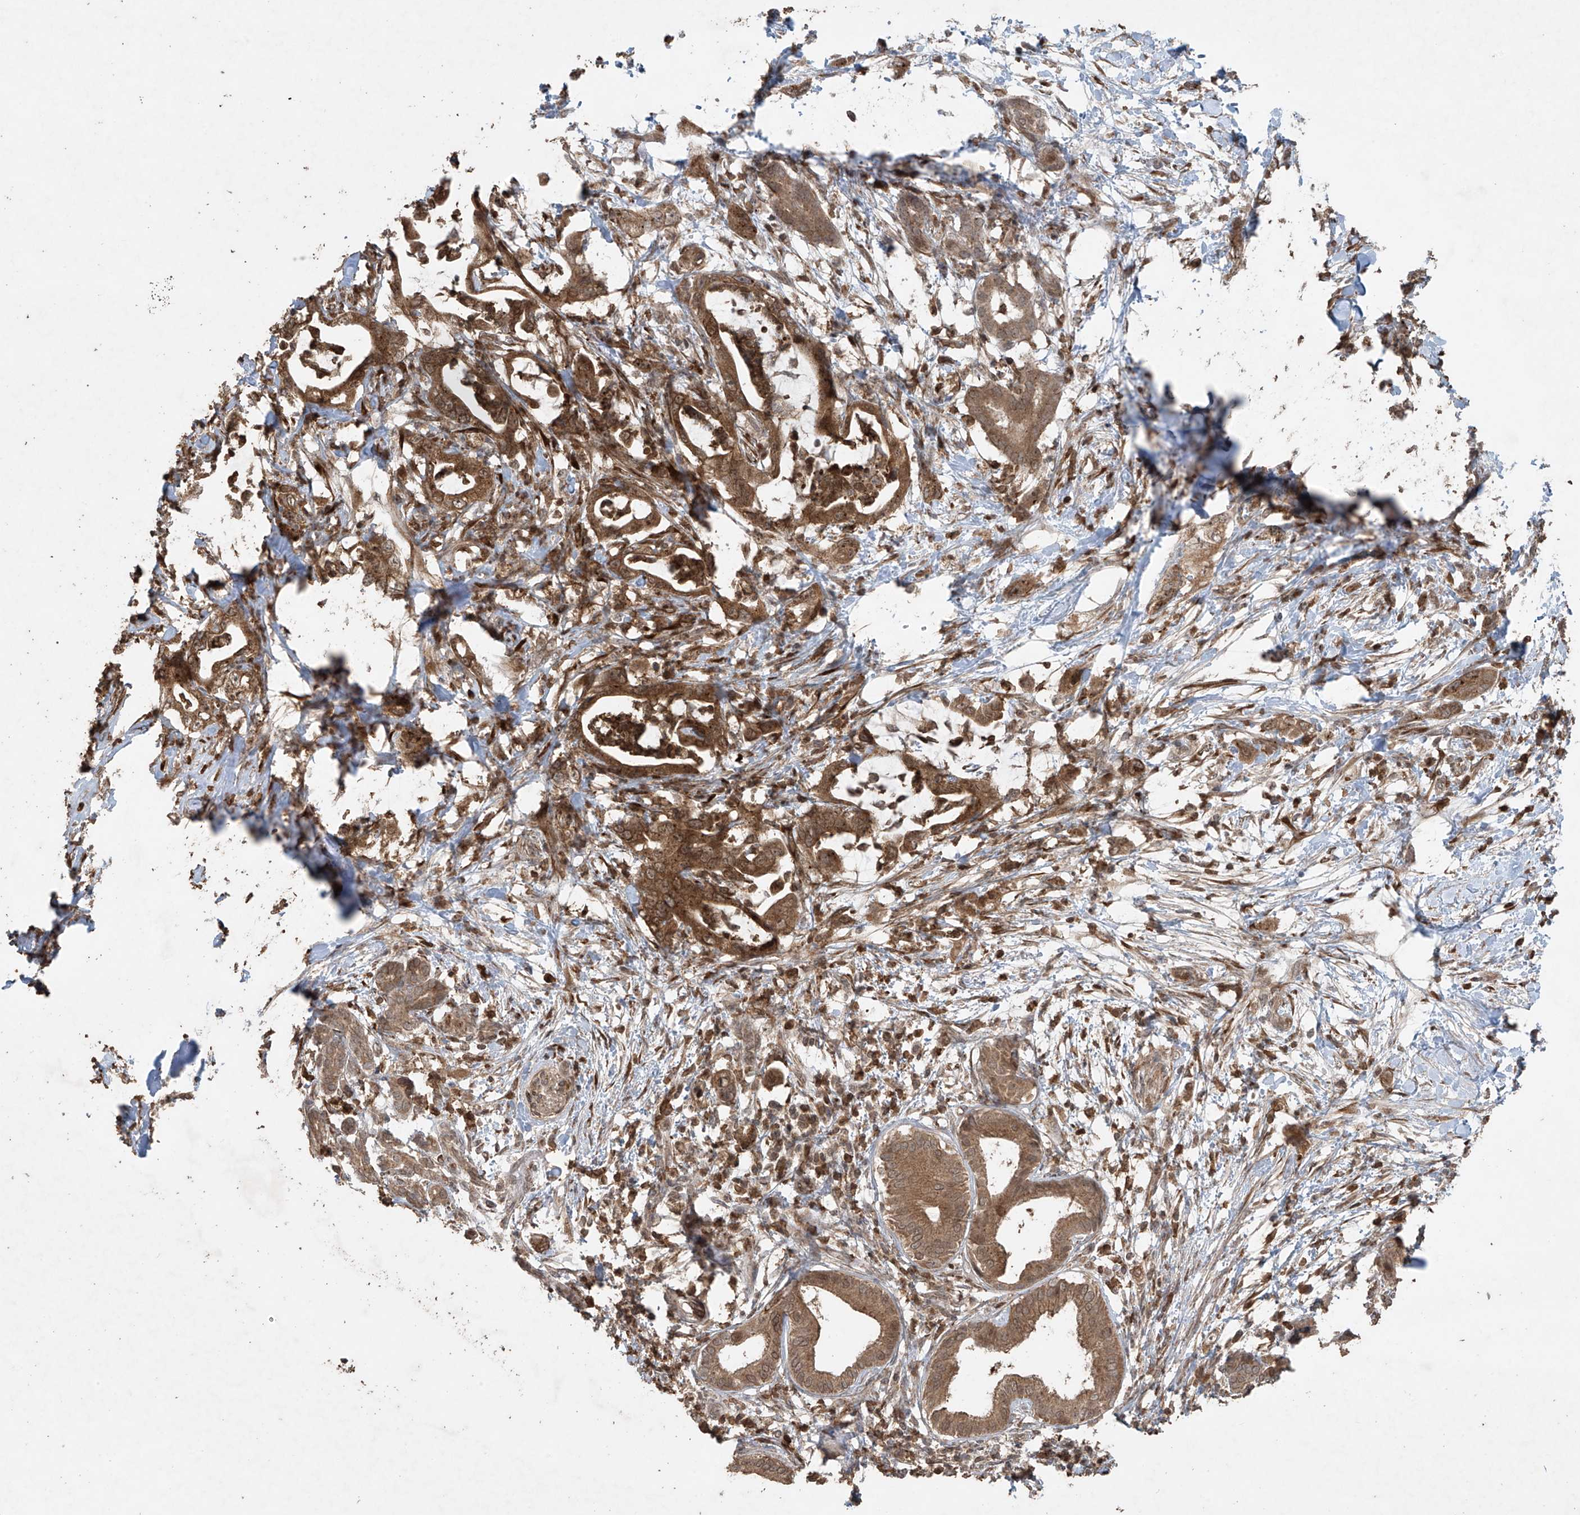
{"staining": {"intensity": "moderate", "quantity": ">75%", "location": "cytoplasmic/membranous"}, "tissue": "pancreatic cancer", "cell_type": "Tumor cells", "image_type": "cancer", "snomed": [{"axis": "morphology", "description": "Adenocarcinoma, NOS"}, {"axis": "topography", "description": "Pancreas"}], "caption": "This is a micrograph of immunohistochemistry staining of pancreatic cancer, which shows moderate expression in the cytoplasmic/membranous of tumor cells.", "gene": "PGPEP1", "patient": {"sex": "female", "age": 55}}